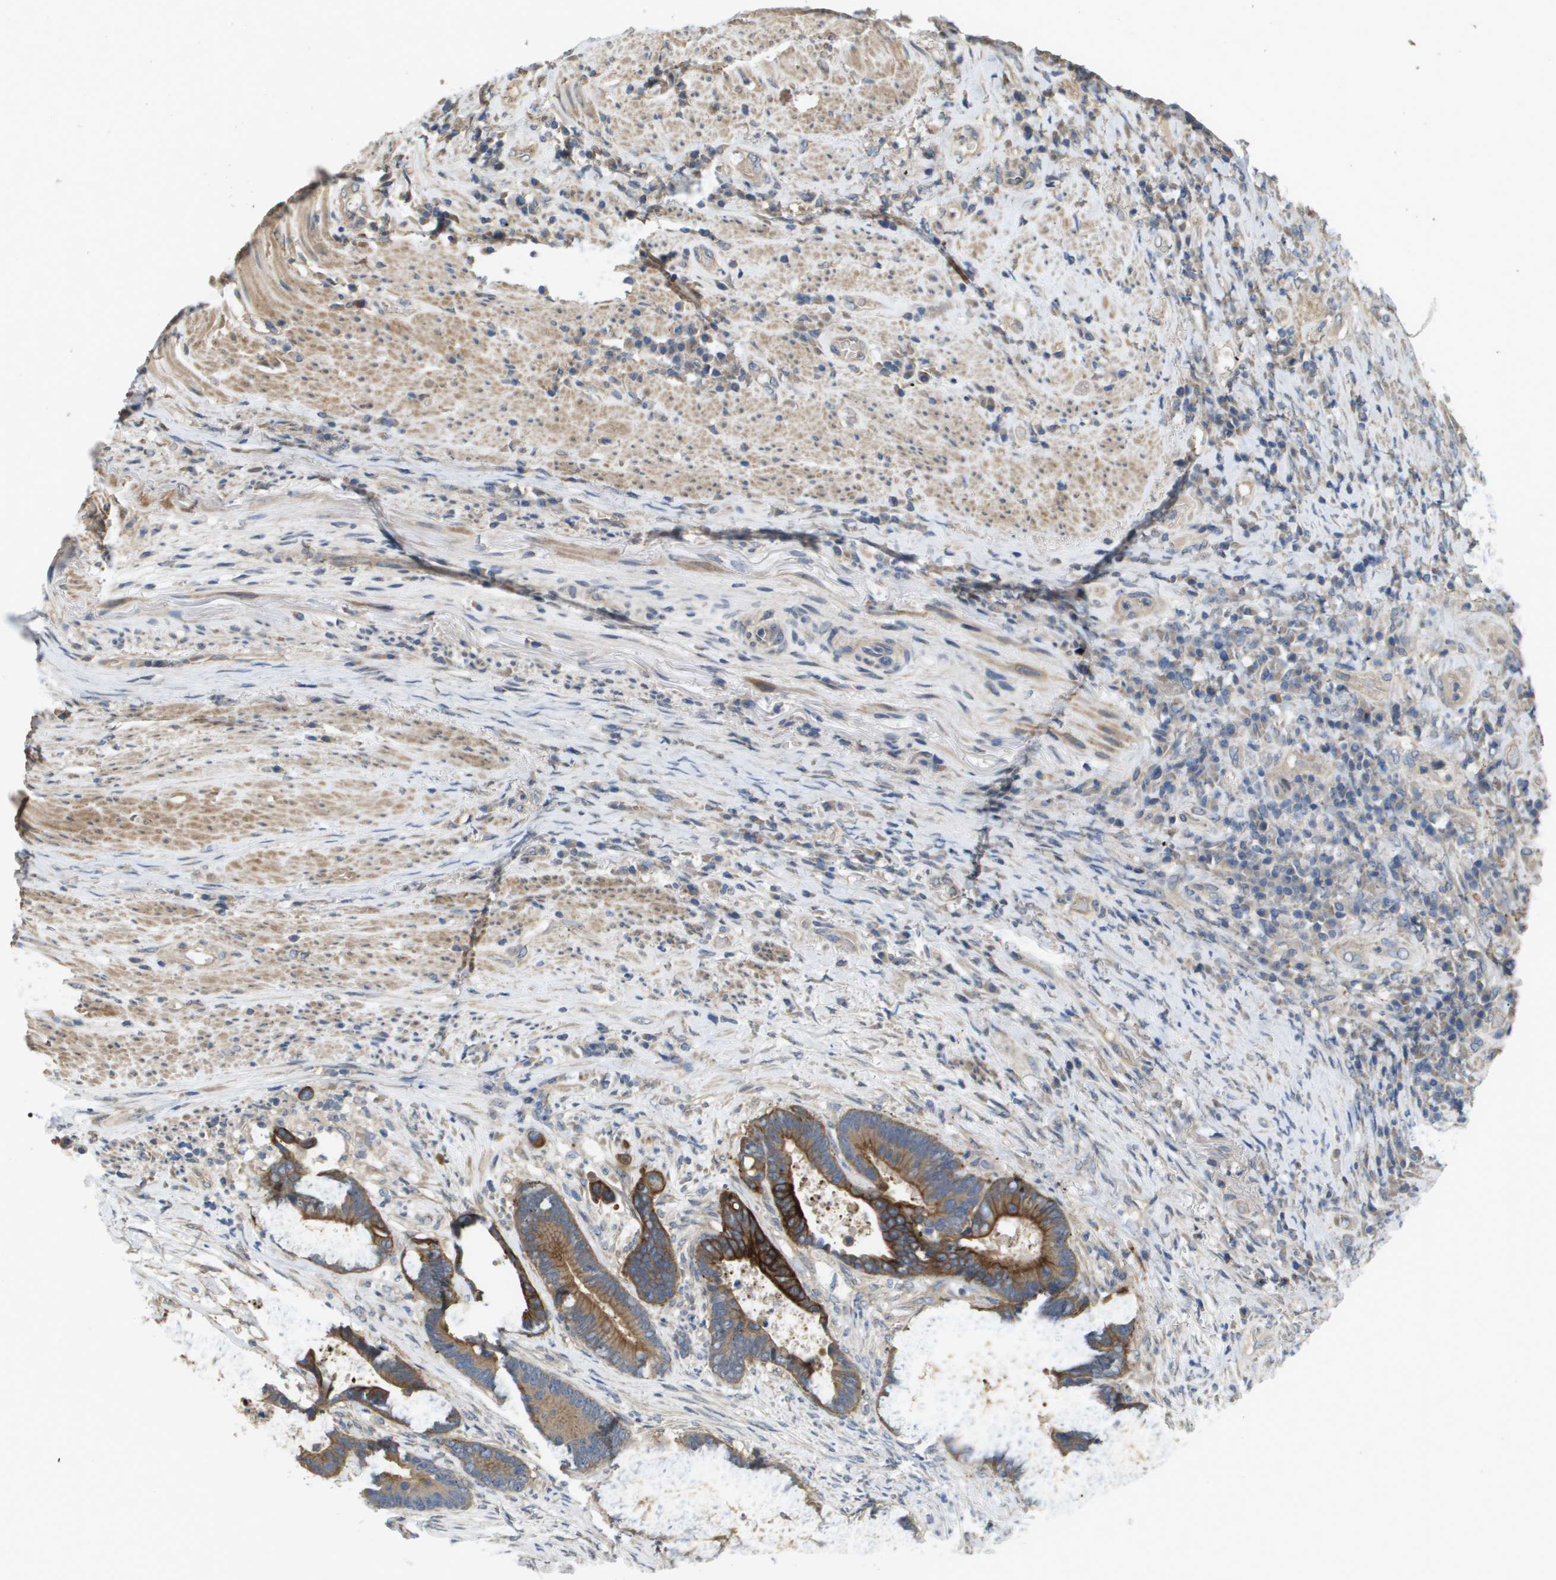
{"staining": {"intensity": "strong", "quantity": "25%-75%", "location": "cytoplasmic/membranous"}, "tissue": "colorectal cancer", "cell_type": "Tumor cells", "image_type": "cancer", "snomed": [{"axis": "morphology", "description": "Adenocarcinoma, NOS"}, {"axis": "topography", "description": "Rectum"}], "caption": "Protein expression analysis of adenocarcinoma (colorectal) reveals strong cytoplasmic/membranous positivity in approximately 25%-75% of tumor cells.", "gene": "KRT23", "patient": {"sex": "male", "age": 51}}